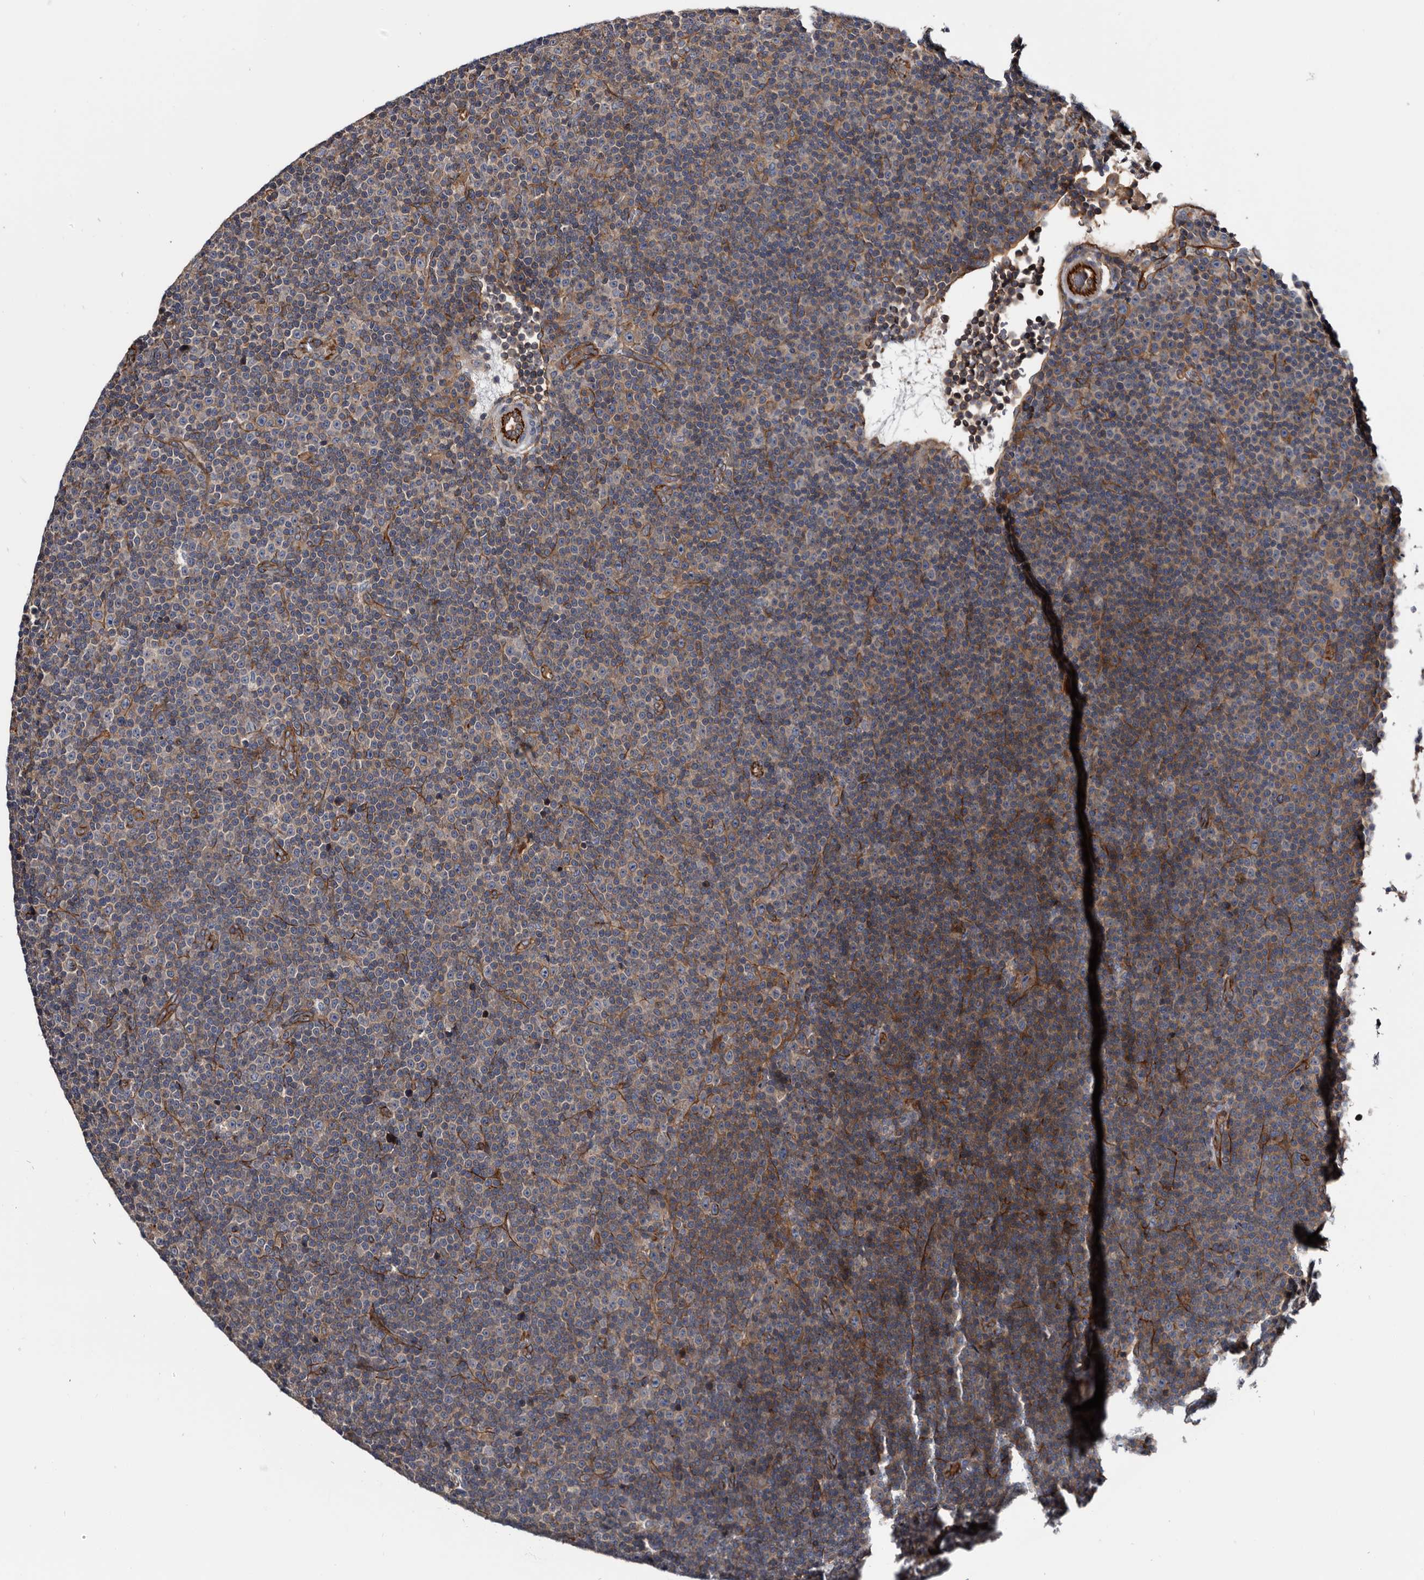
{"staining": {"intensity": "weak", "quantity": "<25%", "location": "cytoplasmic/membranous"}, "tissue": "lymphoma", "cell_type": "Tumor cells", "image_type": "cancer", "snomed": [{"axis": "morphology", "description": "Malignant lymphoma, non-Hodgkin's type, Low grade"}, {"axis": "topography", "description": "Lymph node"}], "caption": "High magnification brightfield microscopy of low-grade malignant lymphoma, non-Hodgkin's type stained with DAB (3,3'-diaminobenzidine) (brown) and counterstained with hematoxylin (blue): tumor cells show no significant expression.", "gene": "TSPAN17", "patient": {"sex": "female", "age": 67}}